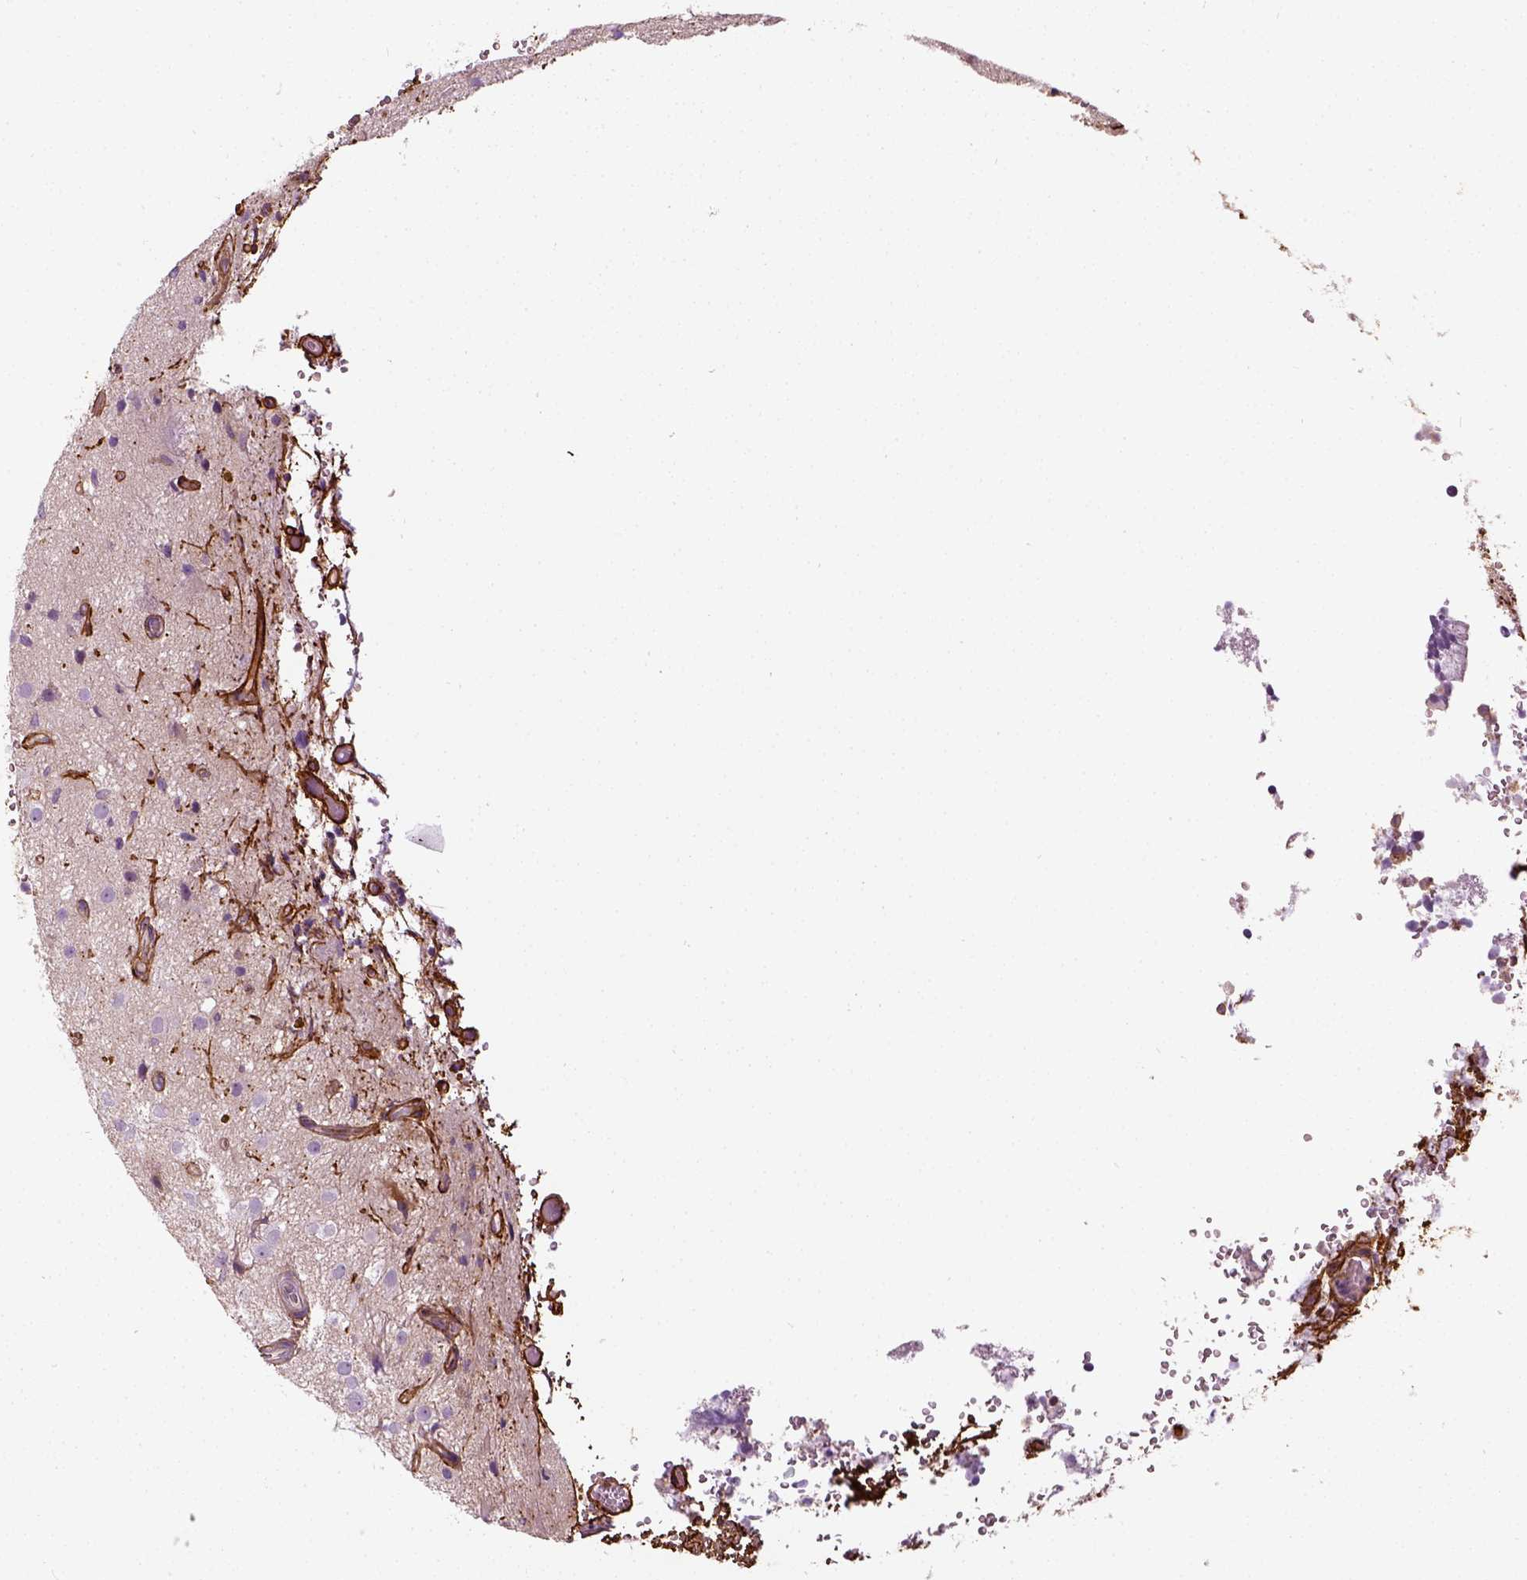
{"staining": {"intensity": "negative", "quantity": "none", "location": "none"}, "tissue": "glioma", "cell_type": "Tumor cells", "image_type": "cancer", "snomed": [{"axis": "morphology", "description": "Glioma, malignant, High grade"}, {"axis": "topography", "description": "Brain"}], "caption": "A photomicrograph of human glioma is negative for staining in tumor cells. (Immunohistochemistry, brightfield microscopy, high magnification).", "gene": "COL6A2", "patient": {"sex": "male", "age": 39}}